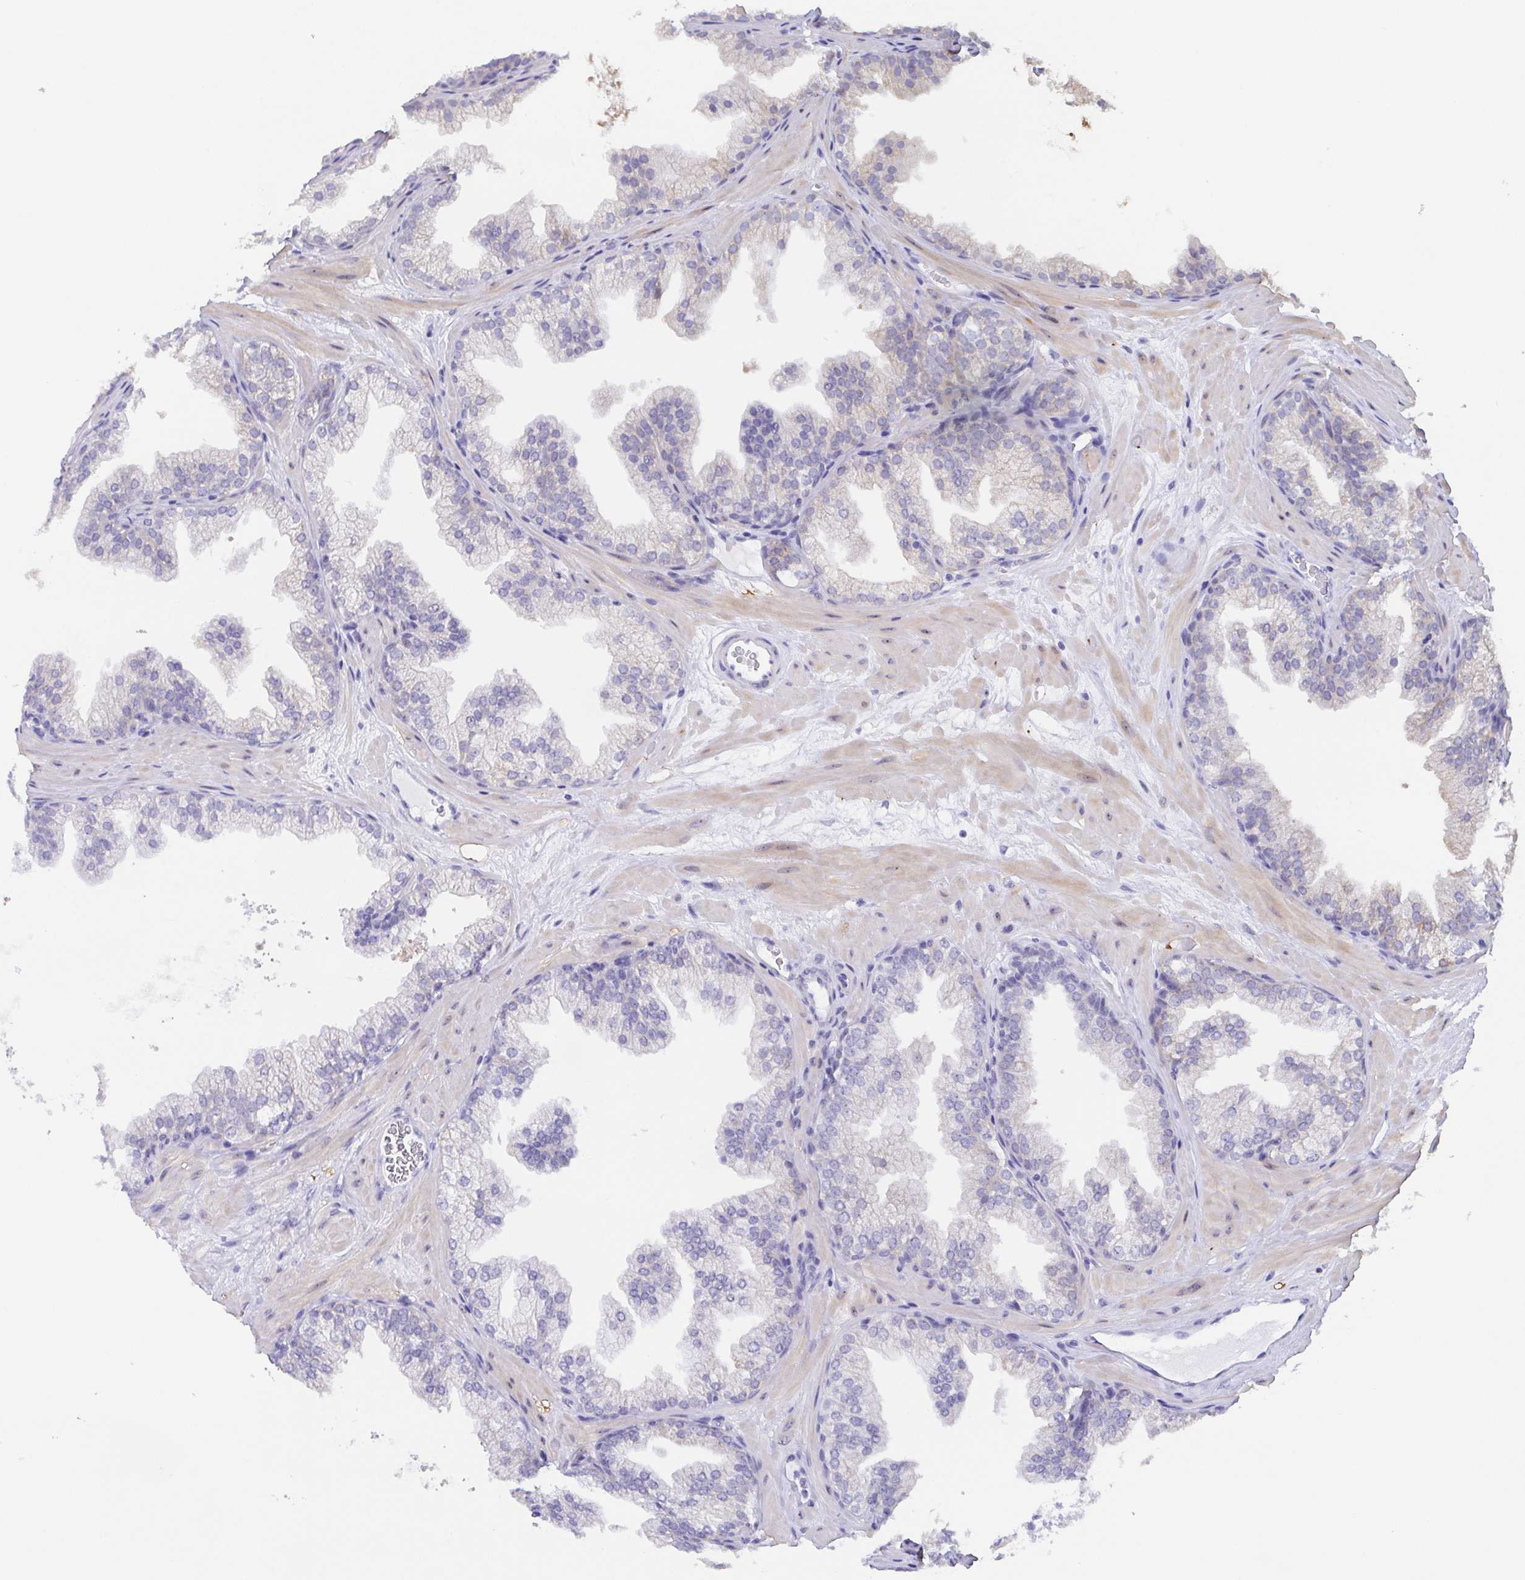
{"staining": {"intensity": "negative", "quantity": "none", "location": "none"}, "tissue": "prostate", "cell_type": "Glandular cells", "image_type": "normal", "snomed": [{"axis": "morphology", "description": "Normal tissue, NOS"}, {"axis": "topography", "description": "Prostate"}], "caption": "Immunohistochemistry (IHC) of normal prostate reveals no positivity in glandular cells. (DAB (3,3'-diaminobenzidine) immunohistochemistry, high magnification).", "gene": "MUCL3", "patient": {"sex": "male", "age": 37}}